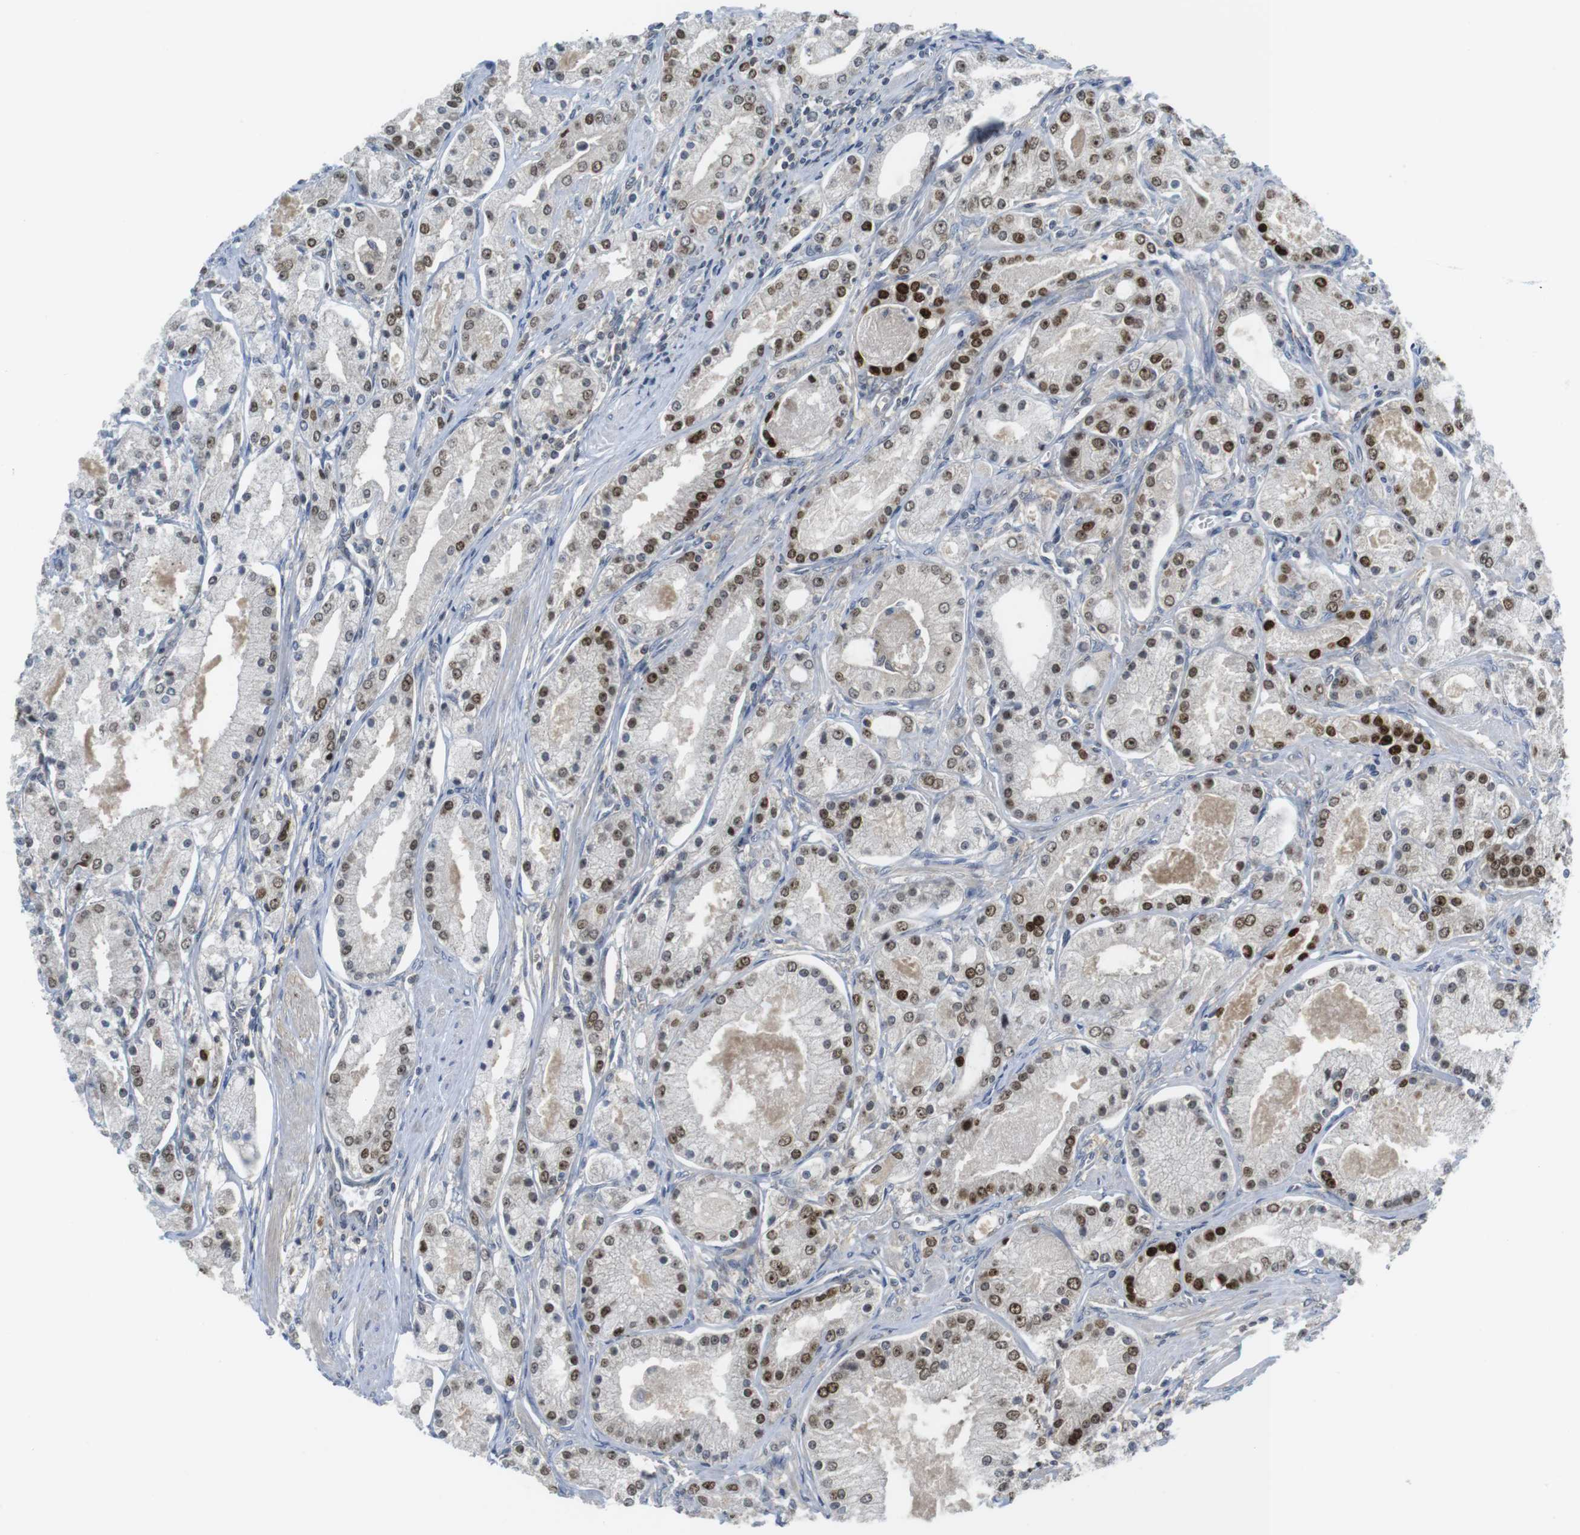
{"staining": {"intensity": "strong", "quantity": "<25%", "location": "nuclear"}, "tissue": "prostate cancer", "cell_type": "Tumor cells", "image_type": "cancer", "snomed": [{"axis": "morphology", "description": "Adenocarcinoma, High grade"}, {"axis": "topography", "description": "Prostate"}], "caption": "IHC photomicrograph of prostate cancer stained for a protein (brown), which reveals medium levels of strong nuclear staining in about <25% of tumor cells.", "gene": "RCC1", "patient": {"sex": "male", "age": 66}}